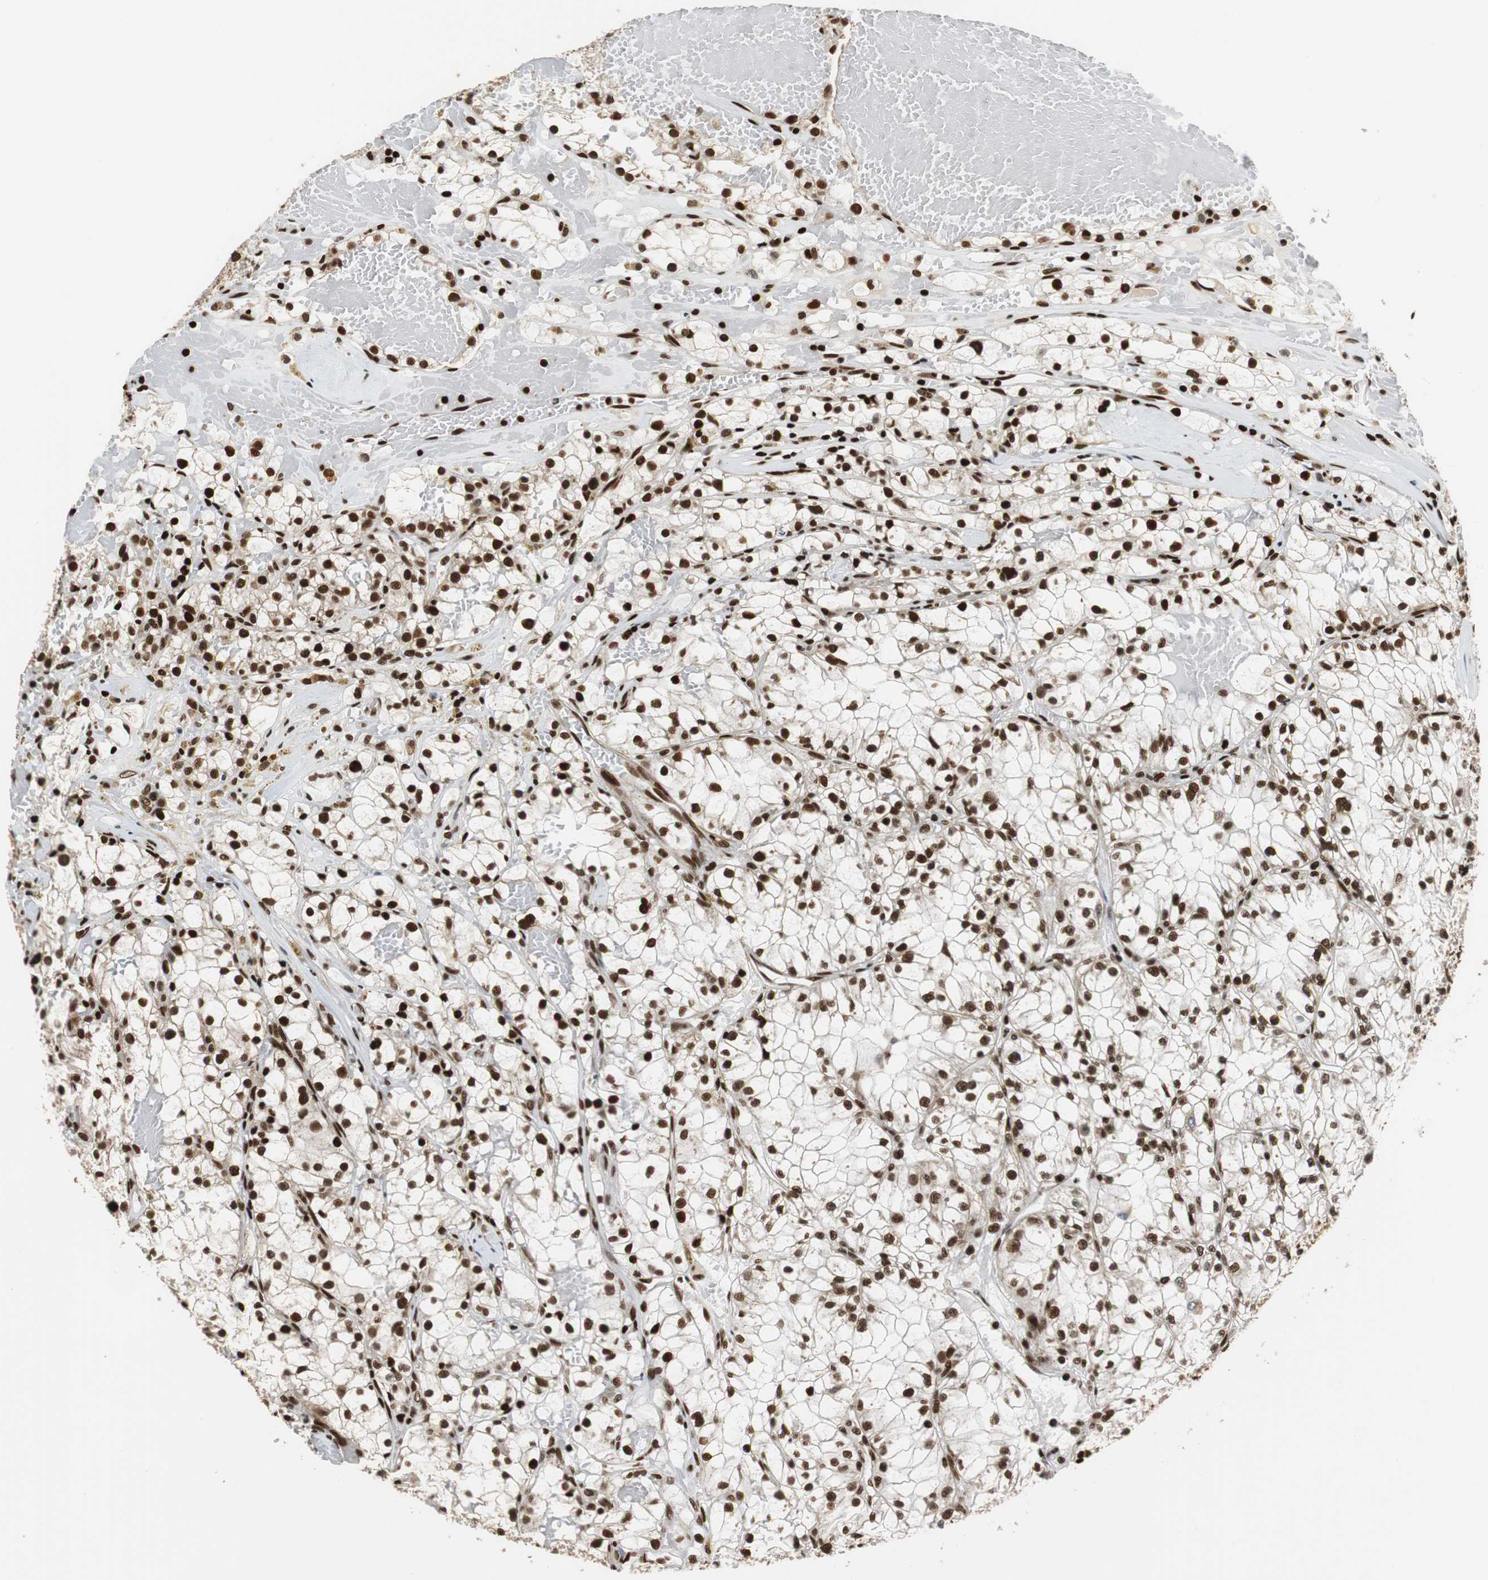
{"staining": {"intensity": "strong", "quantity": "25%-75%", "location": "nuclear"}, "tissue": "renal cancer", "cell_type": "Tumor cells", "image_type": "cancer", "snomed": [{"axis": "morphology", "description": "Adenocarcinoma, NOS"}, {"axis": "topography", "description": "Kidney"}], "caption": "Protein analysis of adenocarcinoma (renal) tissue shows strong nuclear positivity in about 25%-75% of tumor cells.", "gene": "HDAC1", "patient": {"sex": "male", "age": 56}}